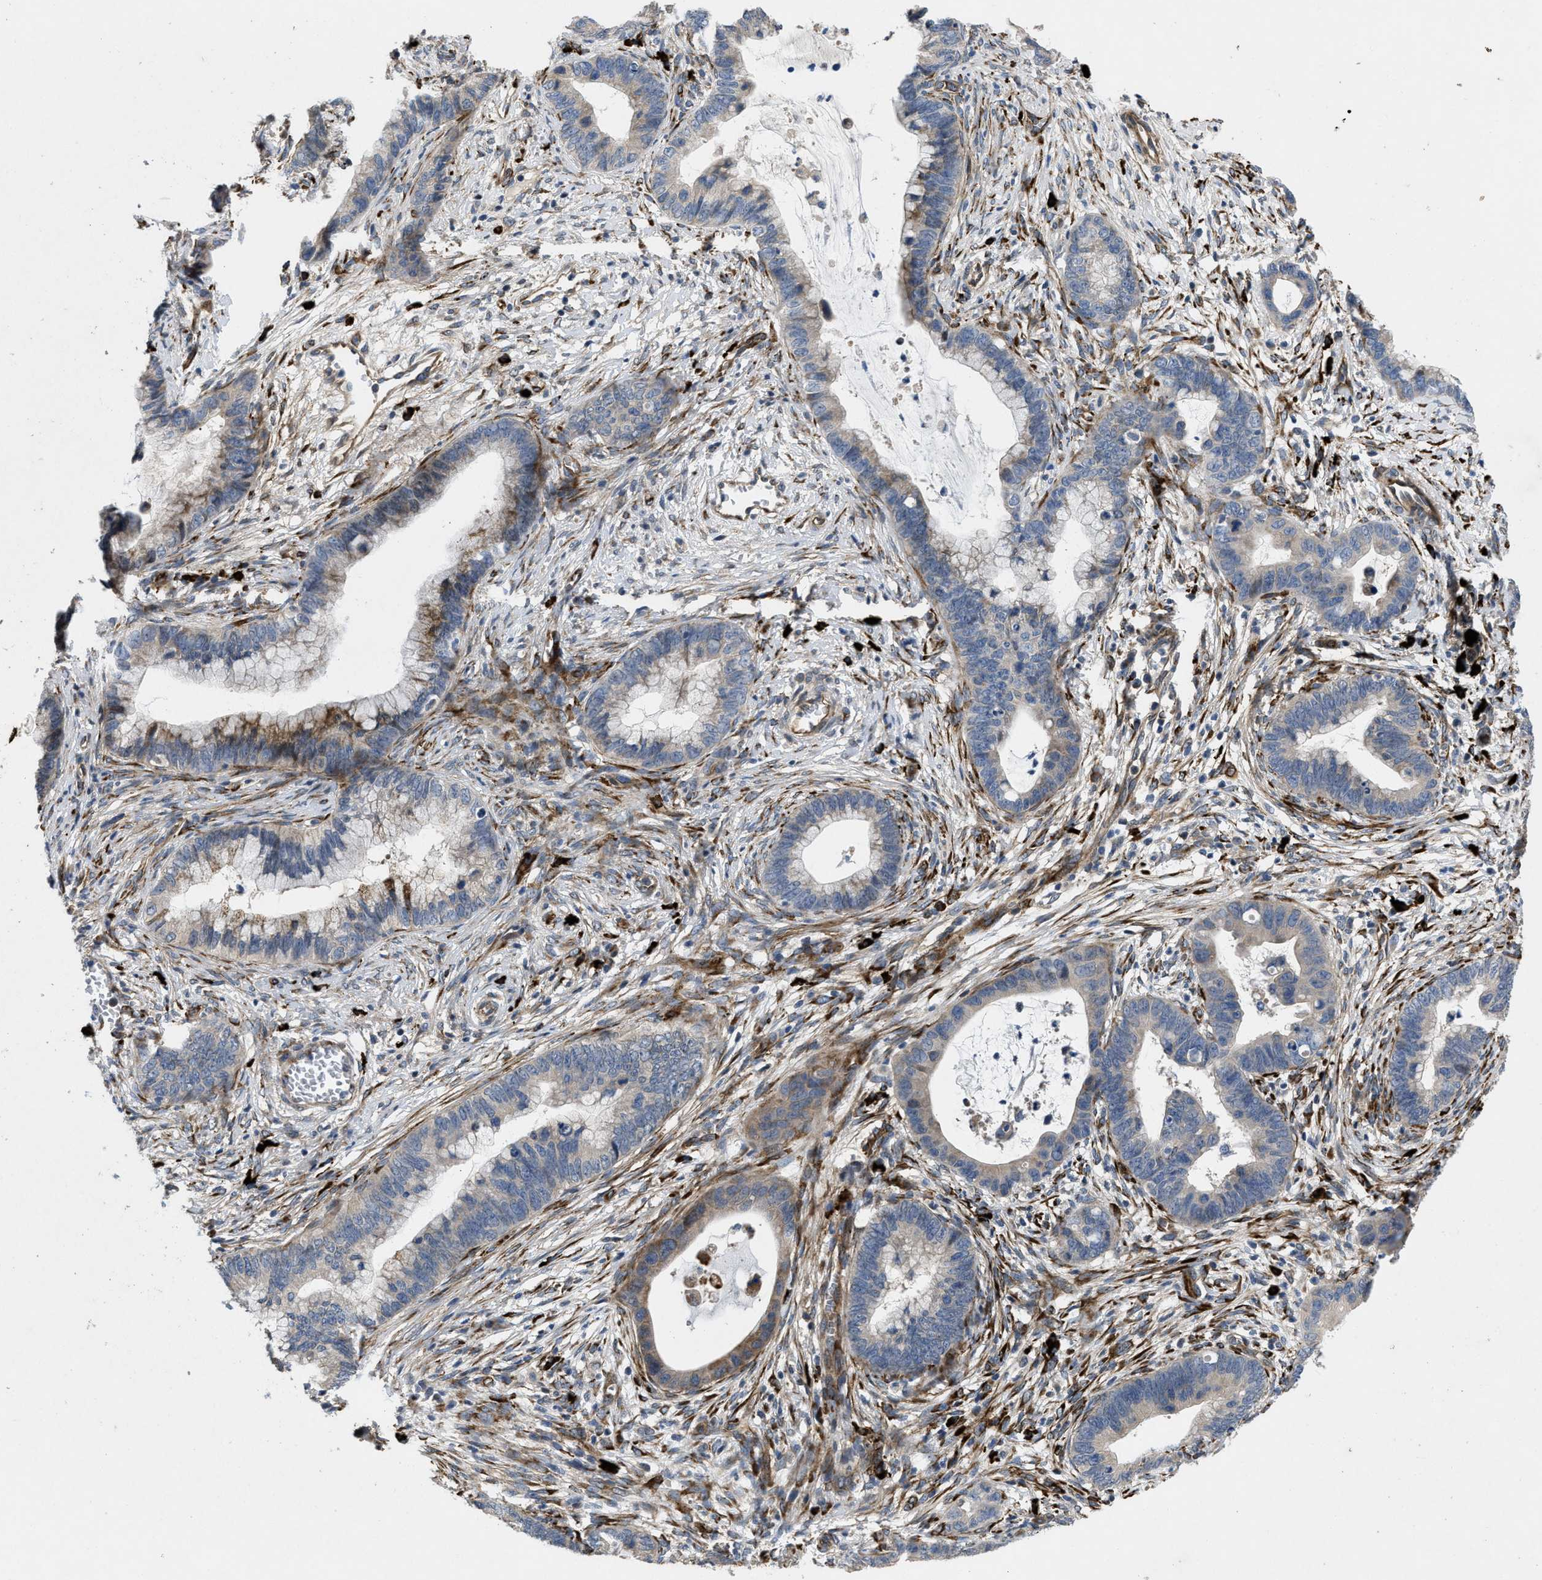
{"staining": {"intensity": "moderate", "quantity": "25%-75%", "location": "cytoplasmic/membranous"}, "tissue": "cervical cancer", "cell_type": "Tumor cells", "image_type": "cancer", "snomed": [{"axis": "morphology", "description": "Adenocarcinoma, NOS"}, {"axis": "topography", "description": "Cervix"}], "caption": "Tumor cells reveal medium levels of moderate cytoplasmic/membranous positivity in about 25%-75% of cells in human cervical cancer (adenocarcinoma). Immunohistochemistry (ihc) stains the protein in brown and the nuclei are stained blue.", "gene": "HSPA12B", "patient": {"sex": "female", "age": 44}}